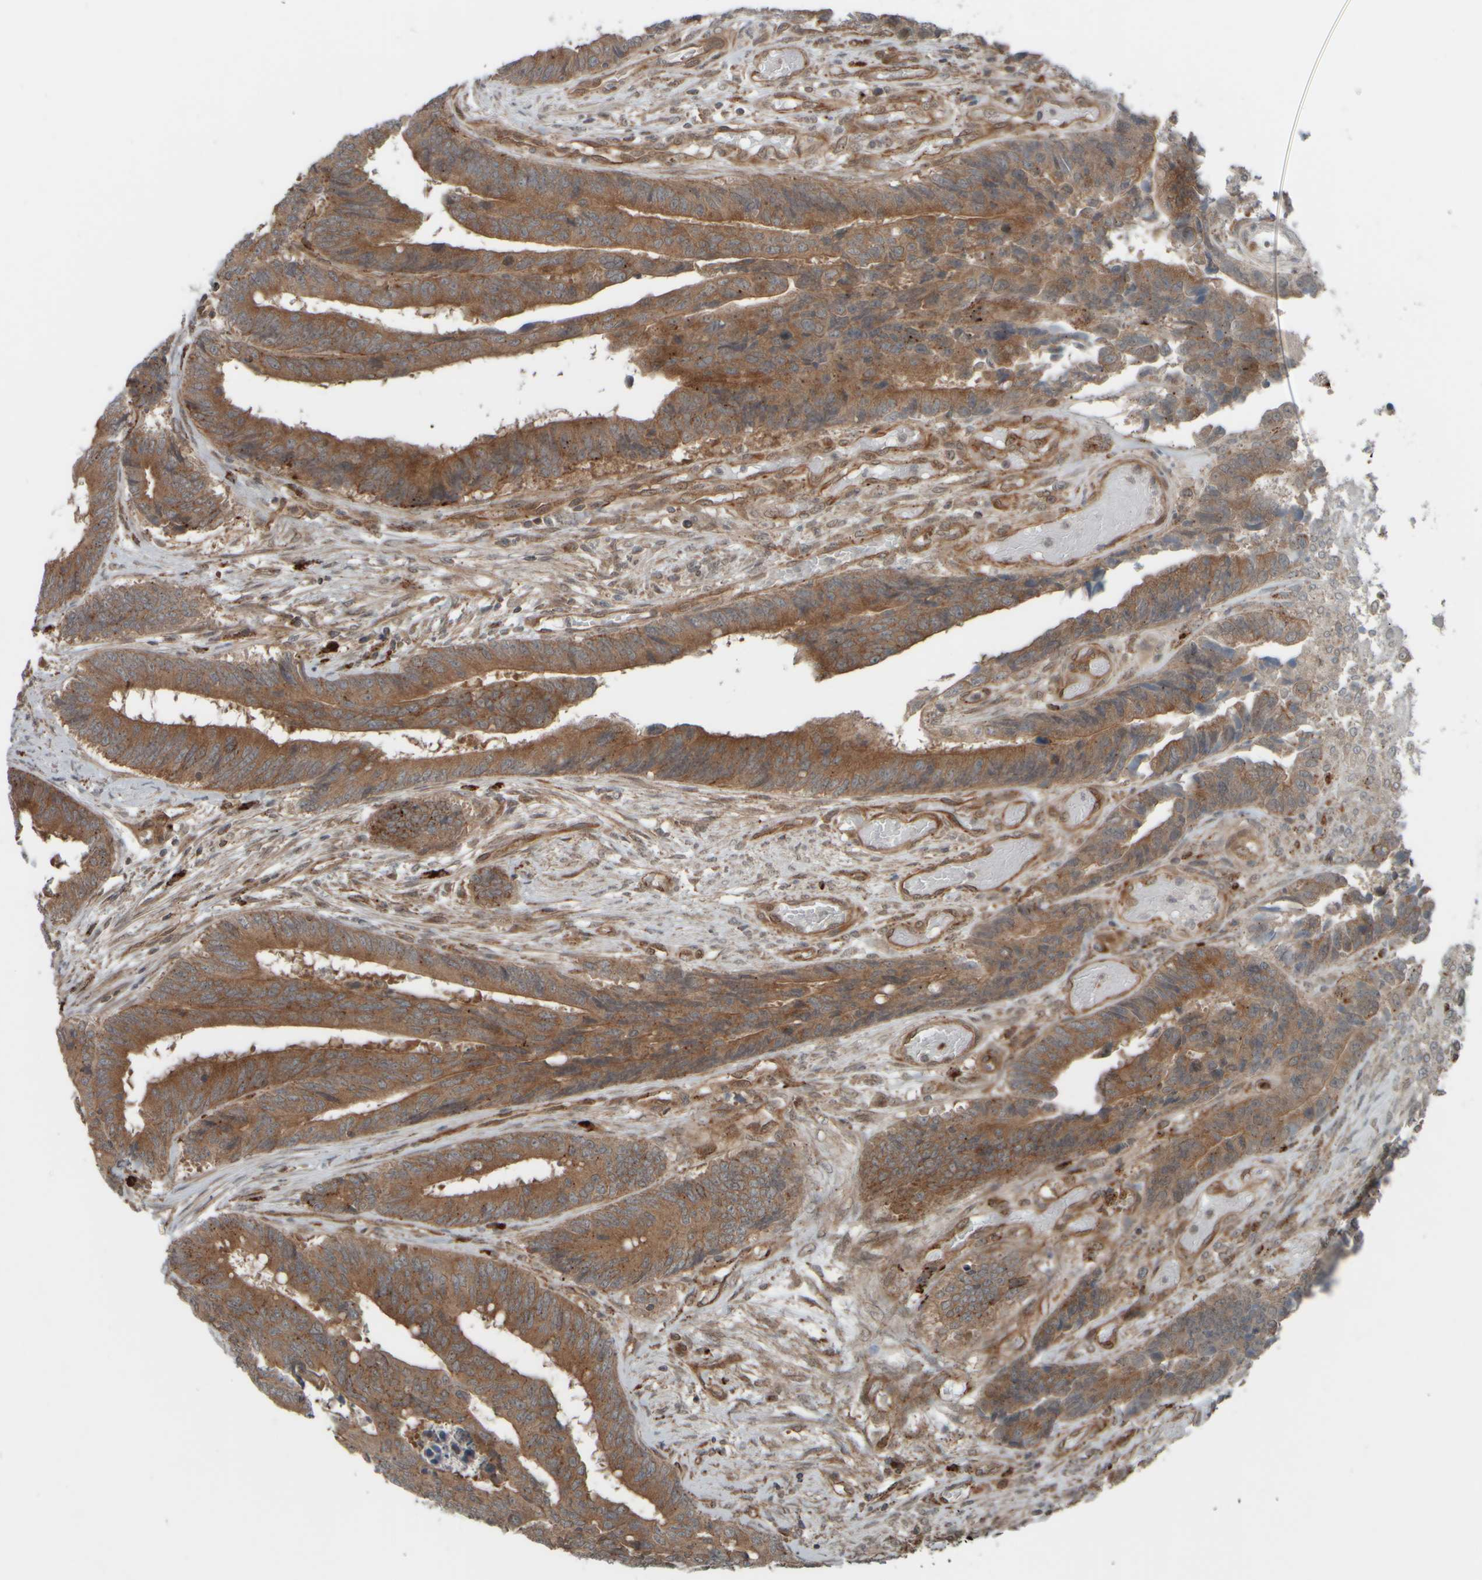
{"staining": {"intensity": "moderate", "quantity": ">75%", "location": "cytoplasmic/membranous"}, "tissue": "colorectal cancer", "cell_type": "Tumor cells", "image_type": "cancer", "snomed": [{"axis": "morphology", "description": "Adenocarcinoma, NOS"}, {"axis": "topography", "description": "Rectum"}], "caption": "A histopathology image showing moderate cytoplasmic/membranous staining in about >75% of tumor cells in colorectal cancer, as visualized by brown immunohistochemical staining.", "gene": "GIGYF1", "patient": {"sex": "male", "age": 84}}